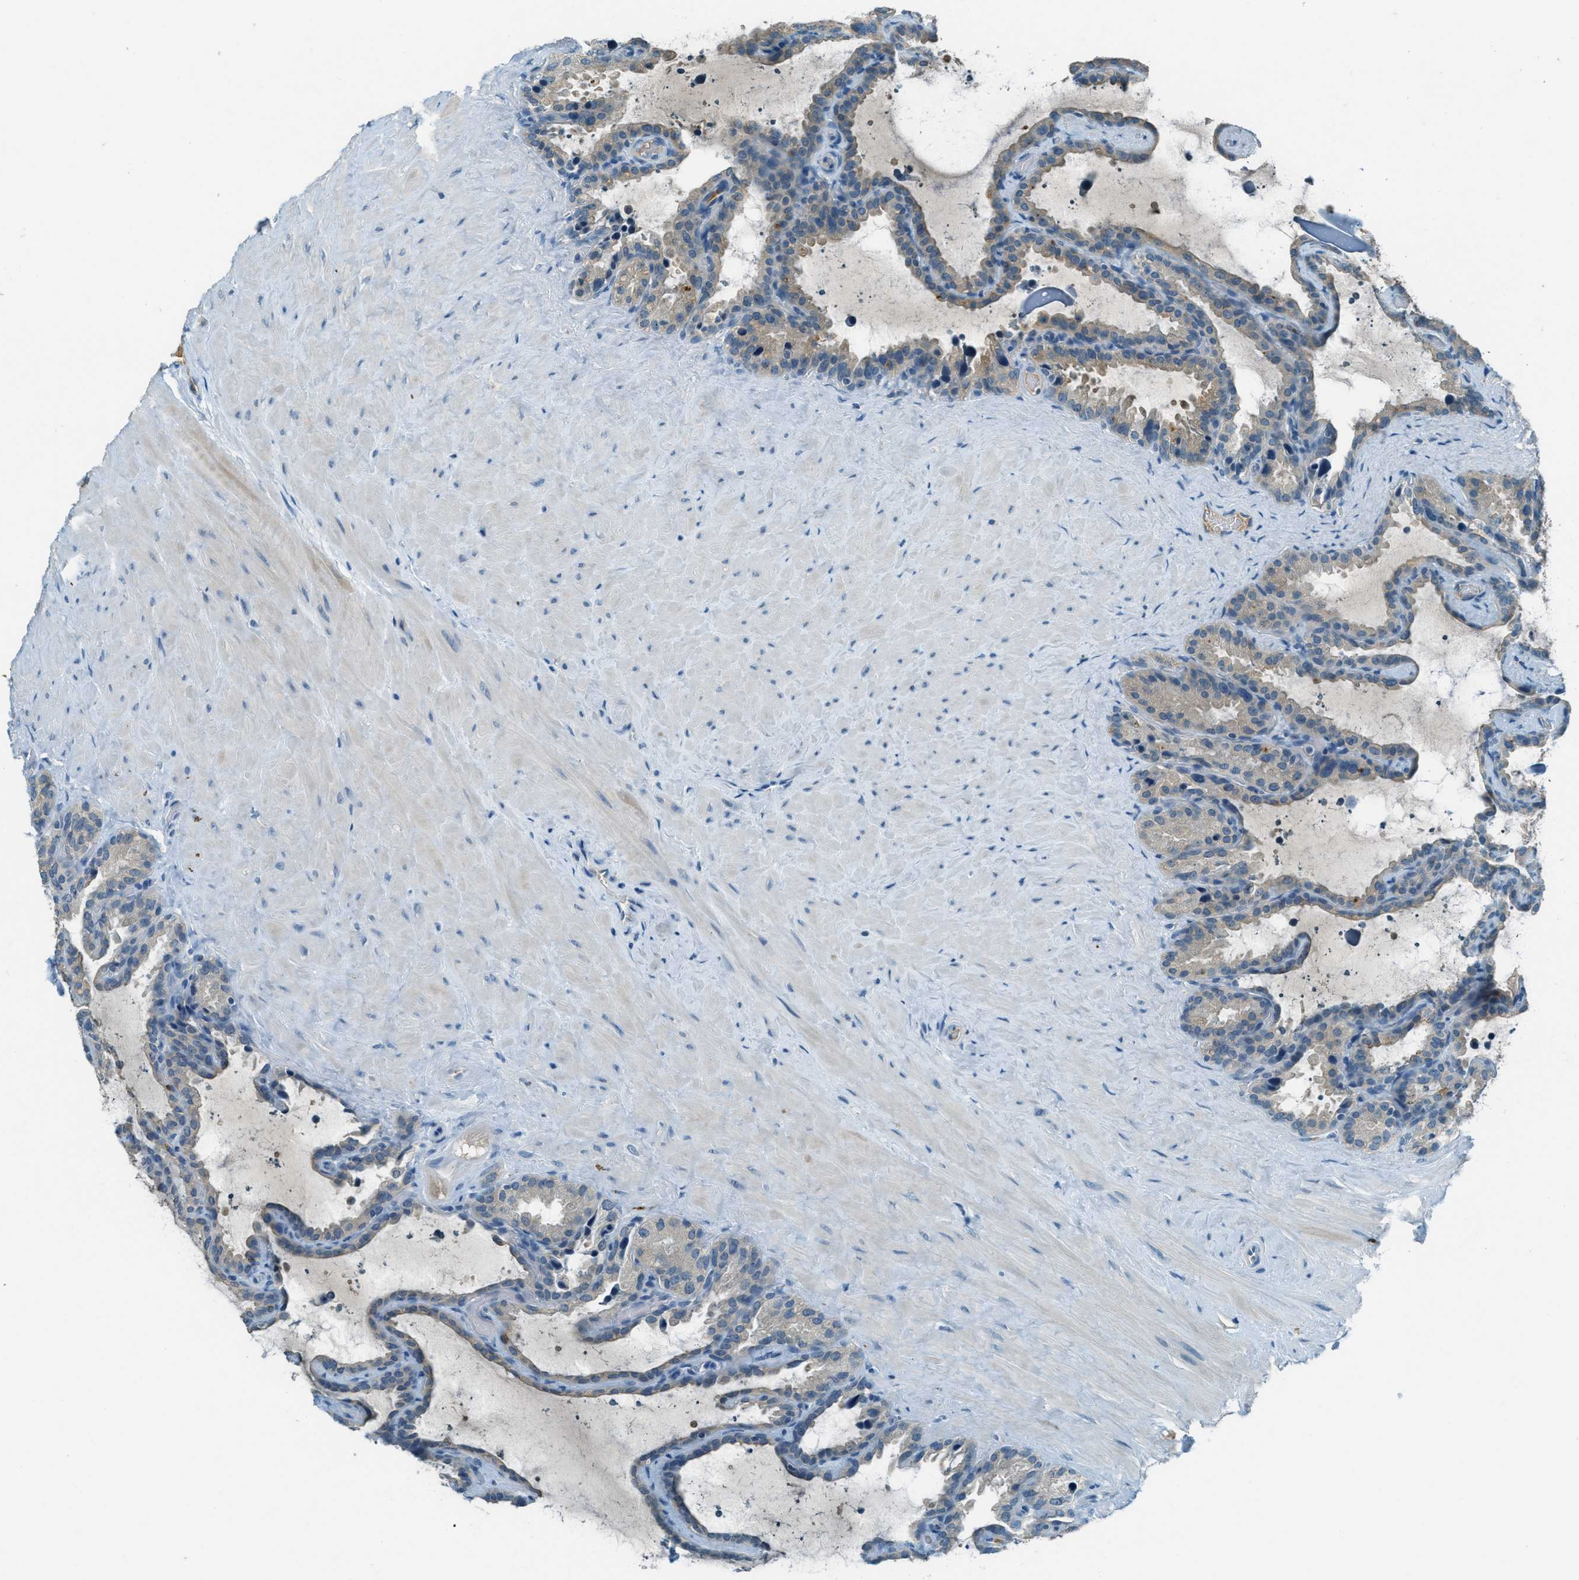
{"staining": {"intensity": "weak", "quantity": "<25%", "location": "cytoplasmic/membranous"}, "tissue": "seminal vesicle", "cell_type": "Glandular cells", "image_type": "normal", "snomed": [{"axis": "morphology", "description": "Normal tissue, NOS"}, {"axis": "topography", "description": "Seminal veicle"}], "caption": "There is no significant expression in glandular cells of seminal vesicle. (Brightfield microscopy of DAB (3,3'-diaminobenzidine) immunohistochemistry at high magnification).", "gene": "MSLN", "patient": {"sex": "male", "age": 46}}